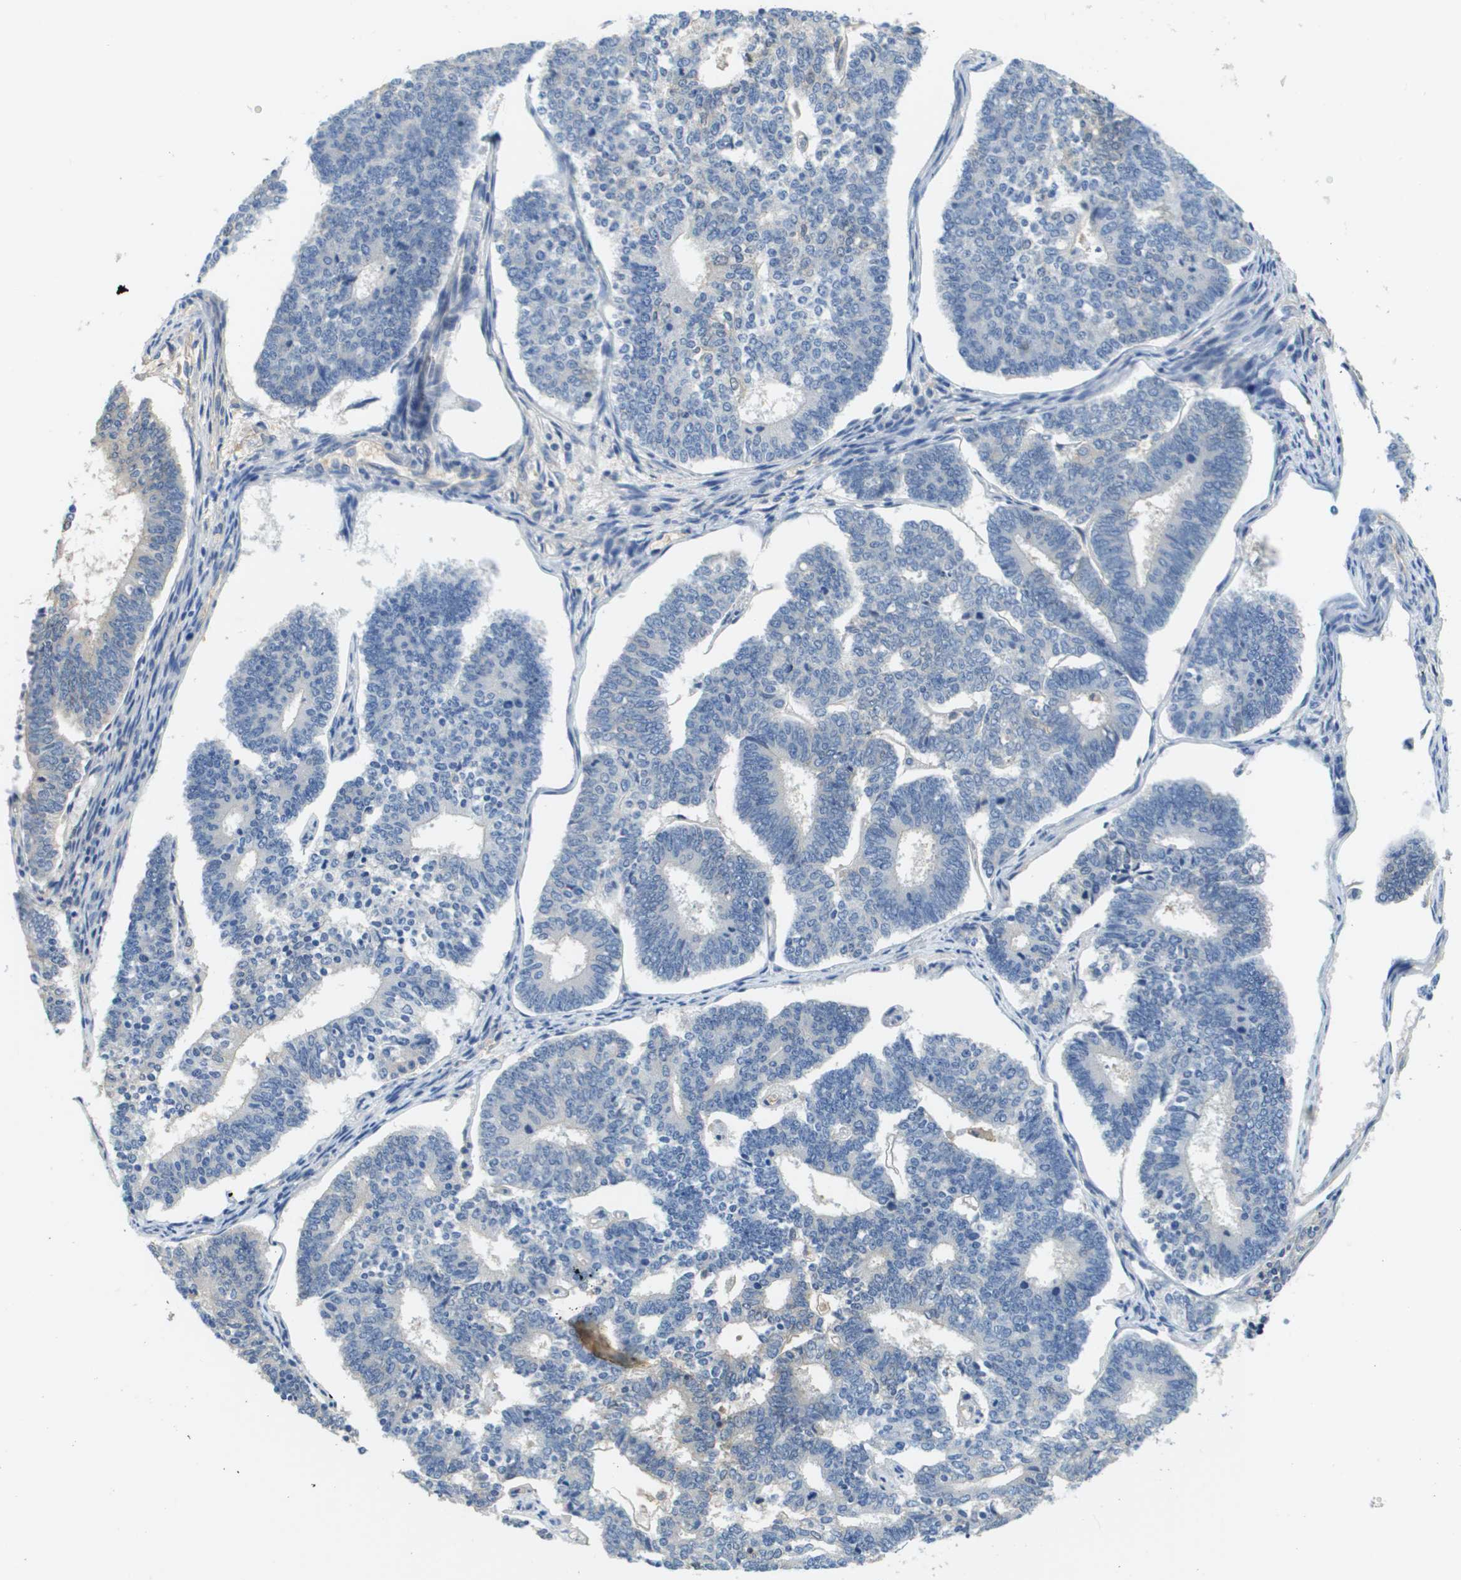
{"staining": {"intensity": "negative", "quantity": "none", "location": "none"}, "tissue": "endometrial cancer", "cell_type": "Tumor cells", "image_type": "cancer", "snomed": [{"axis": "morphology", "description": "Adenocarcinoma, NOS"}, {"axis": "topography", "description": "Endometrium"}], "caption": "This micrograph is of endometrial cancer (adenocarcinoma) stained with IHC to label a protein in brown with the nuclei are counter-stained blue. There is no expression in tumor cells.", "gene": "SLC16A3", "patient": {"sex": "female", "age": 70}}